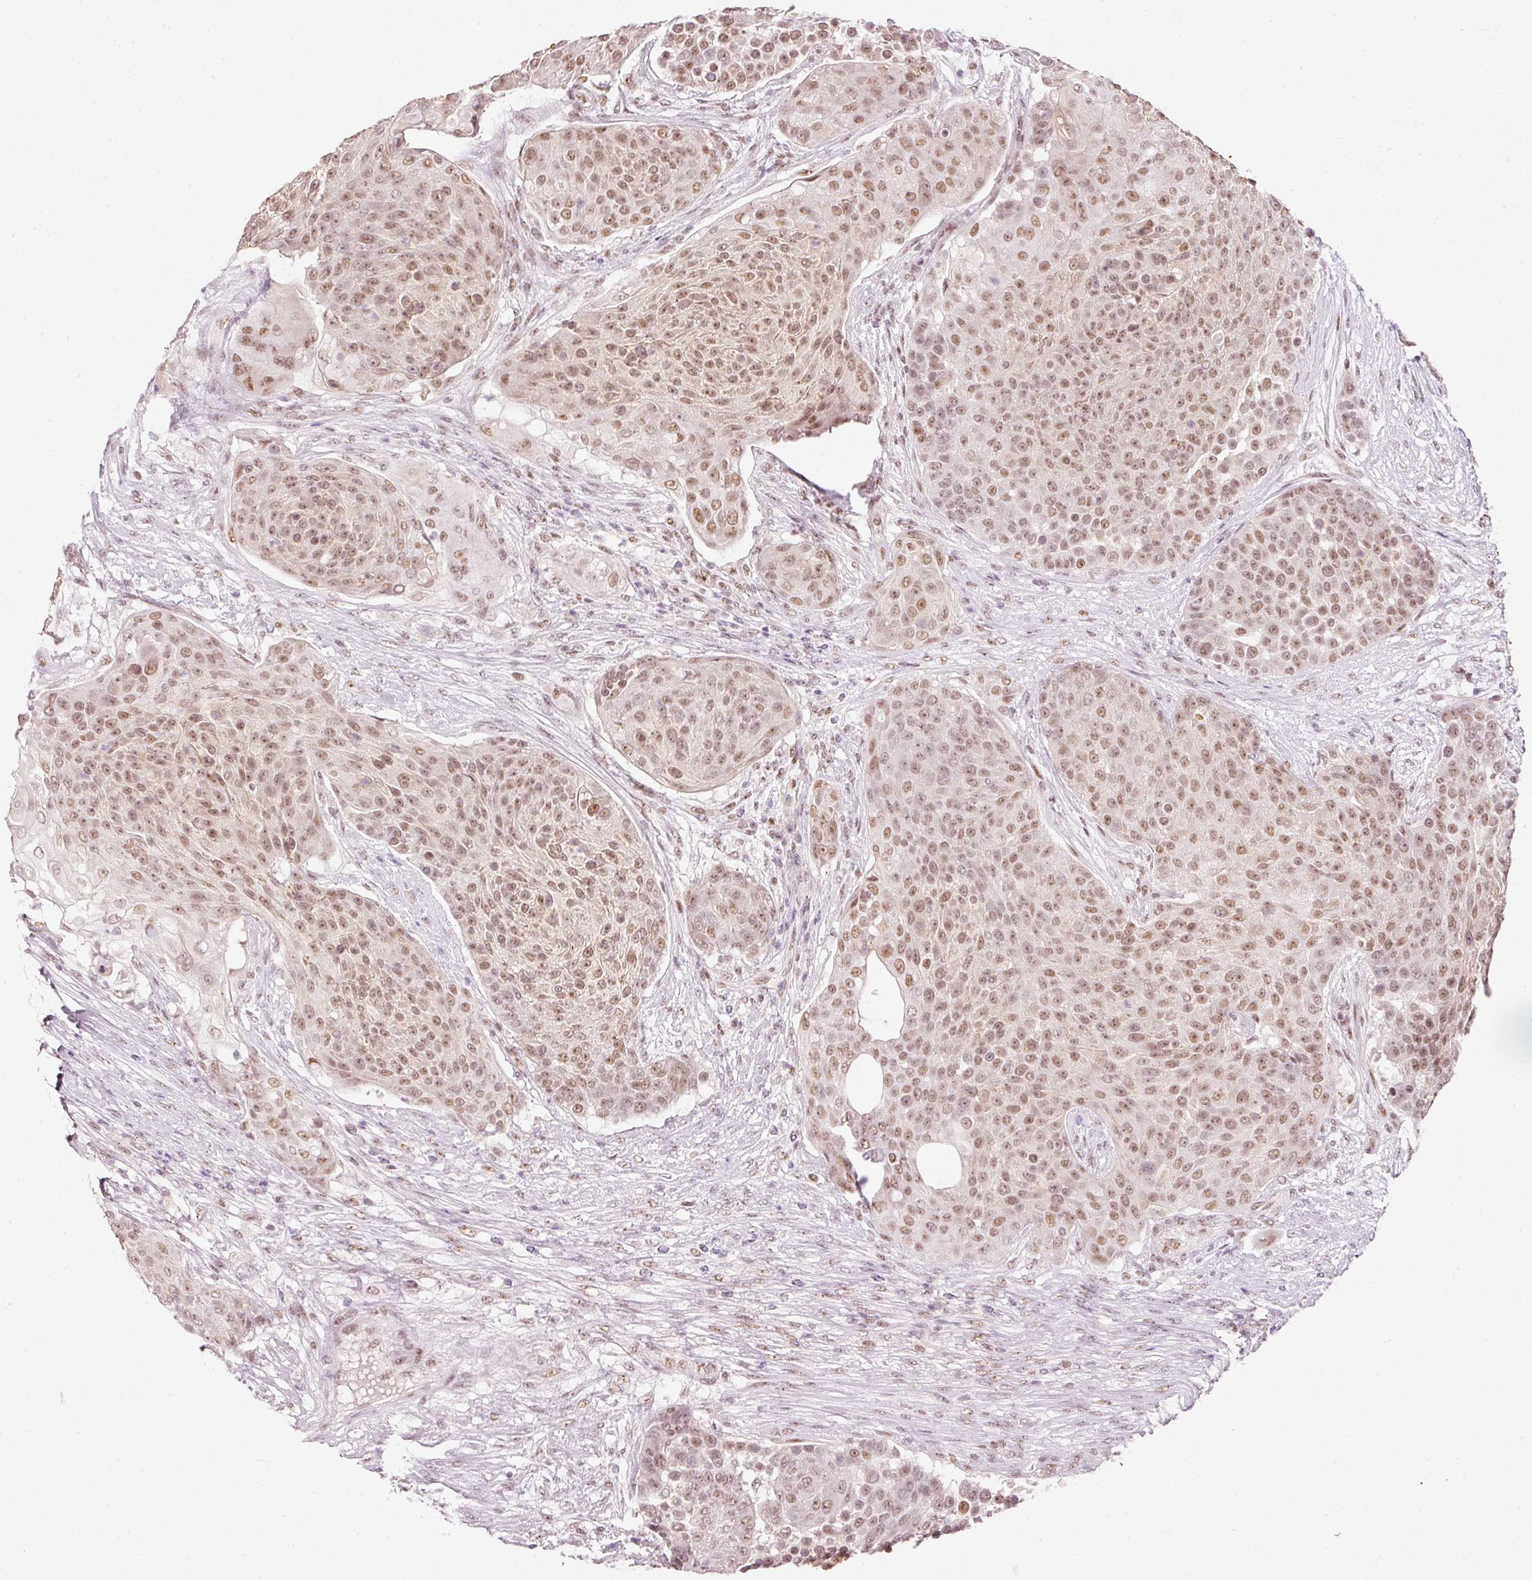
{"staining": {"intensity": "moderate", "quantity": ">75%", "location": "nuclear"}, "tissue": "urothelial cancer", "cell_type": "Tumor cells", "image_type": "cancer", "snomed": [{"axis": "morphology", "description": "Urothelial carcinoma, High grade"}, {"axis": "topography", "description": "Urinary bladder"}], "caption": "The micrograph displays immunohistochemical staining of urothelial cancer. There is moderate nuclear expression is appreciated in about >75% of tumor cells.", "gene": "FSTL3", "patient": {"sex": "female", "age": 63}}